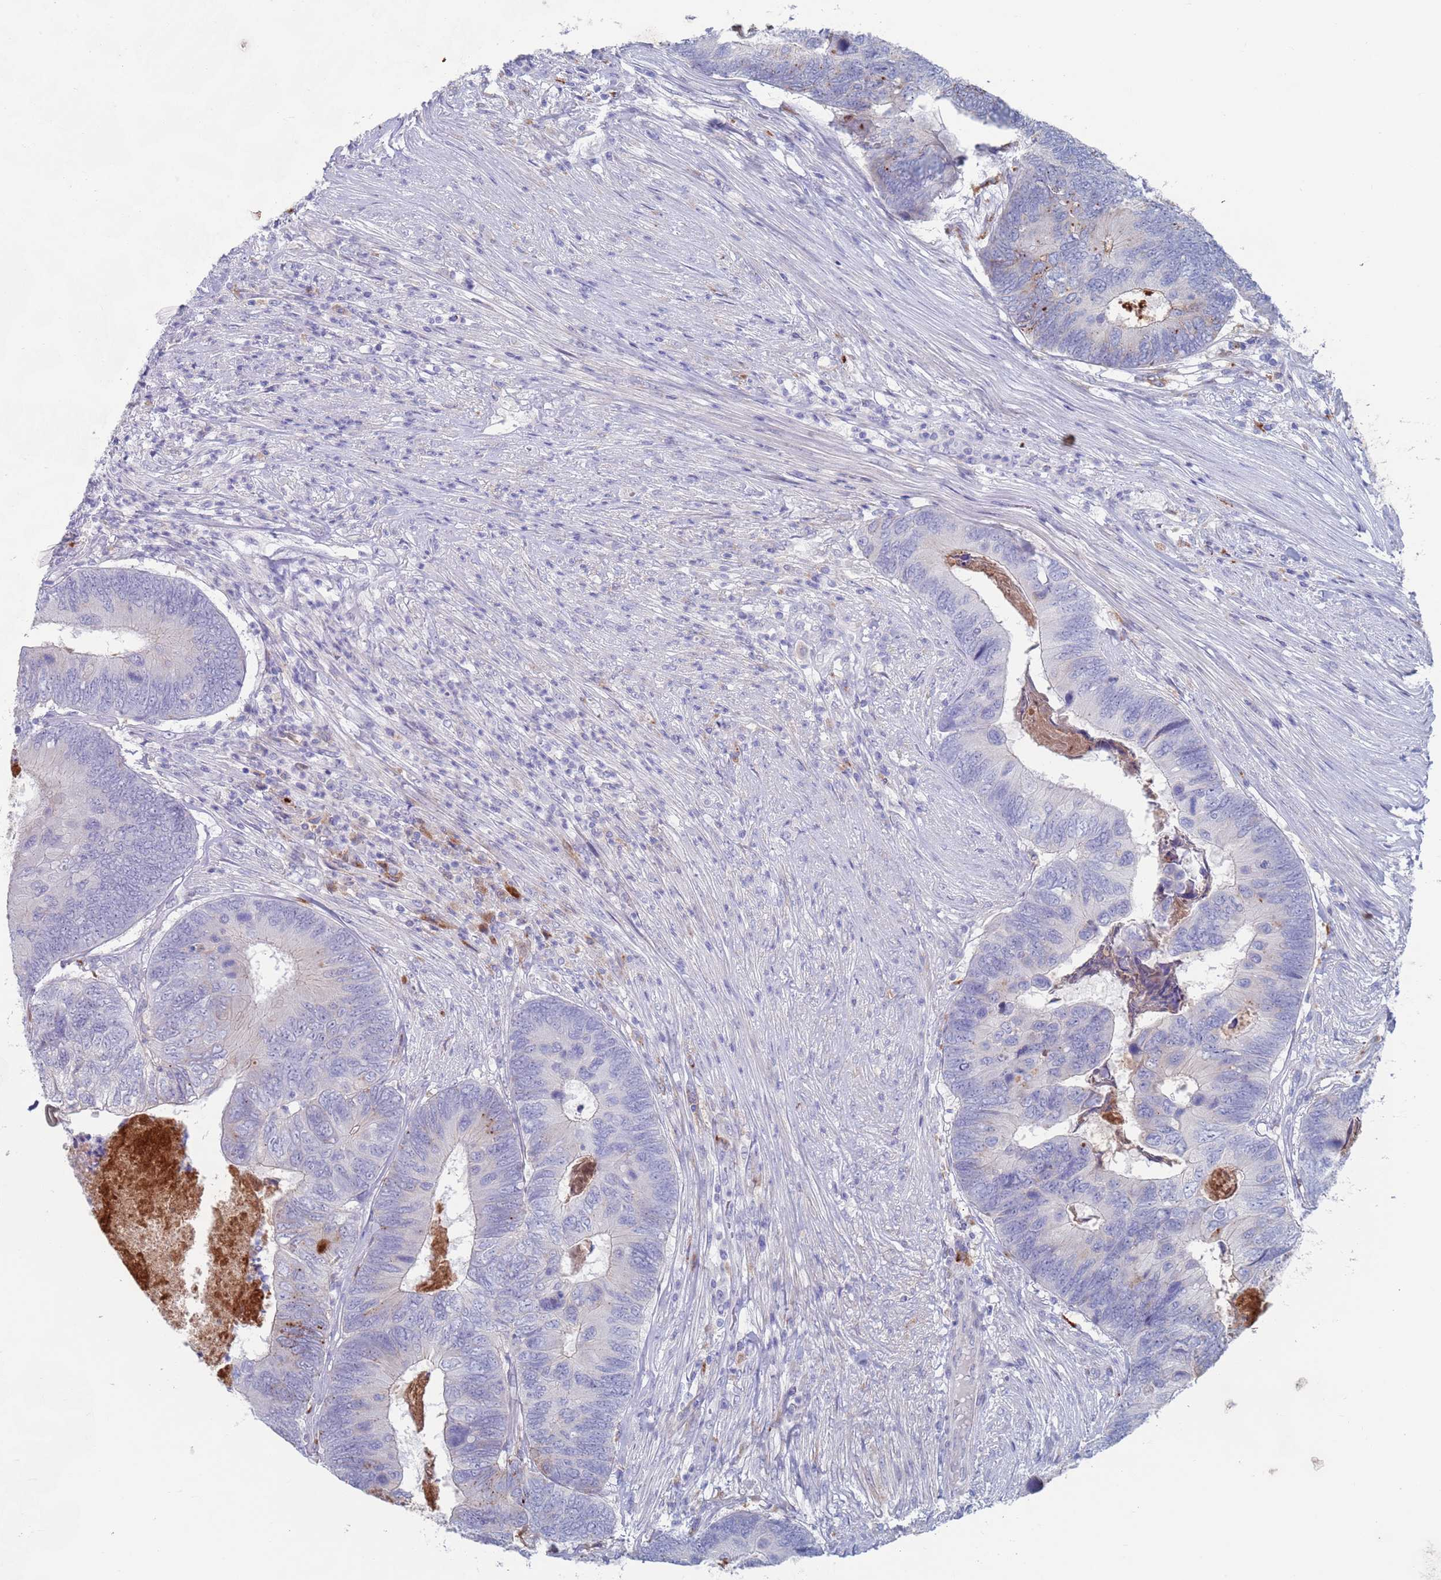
{"staining": {"intensity": "negative", "quantity": "none", "location": "none"}, "tissue": "colorectal cancer", "cell_type": "Tumor cells", "image_type": "cancer", "snomed": [{"axis": "morphology", "description": "Adenocarcinoma, NOS"}, {"axis": "topography", "description": "Colon"}], "caption": "Histopathology image shows no protein staining in tumor cells of colorectal cancer tissue.", "gene": "FUCA1", "patient": {"sex": "female", "age": 67}}